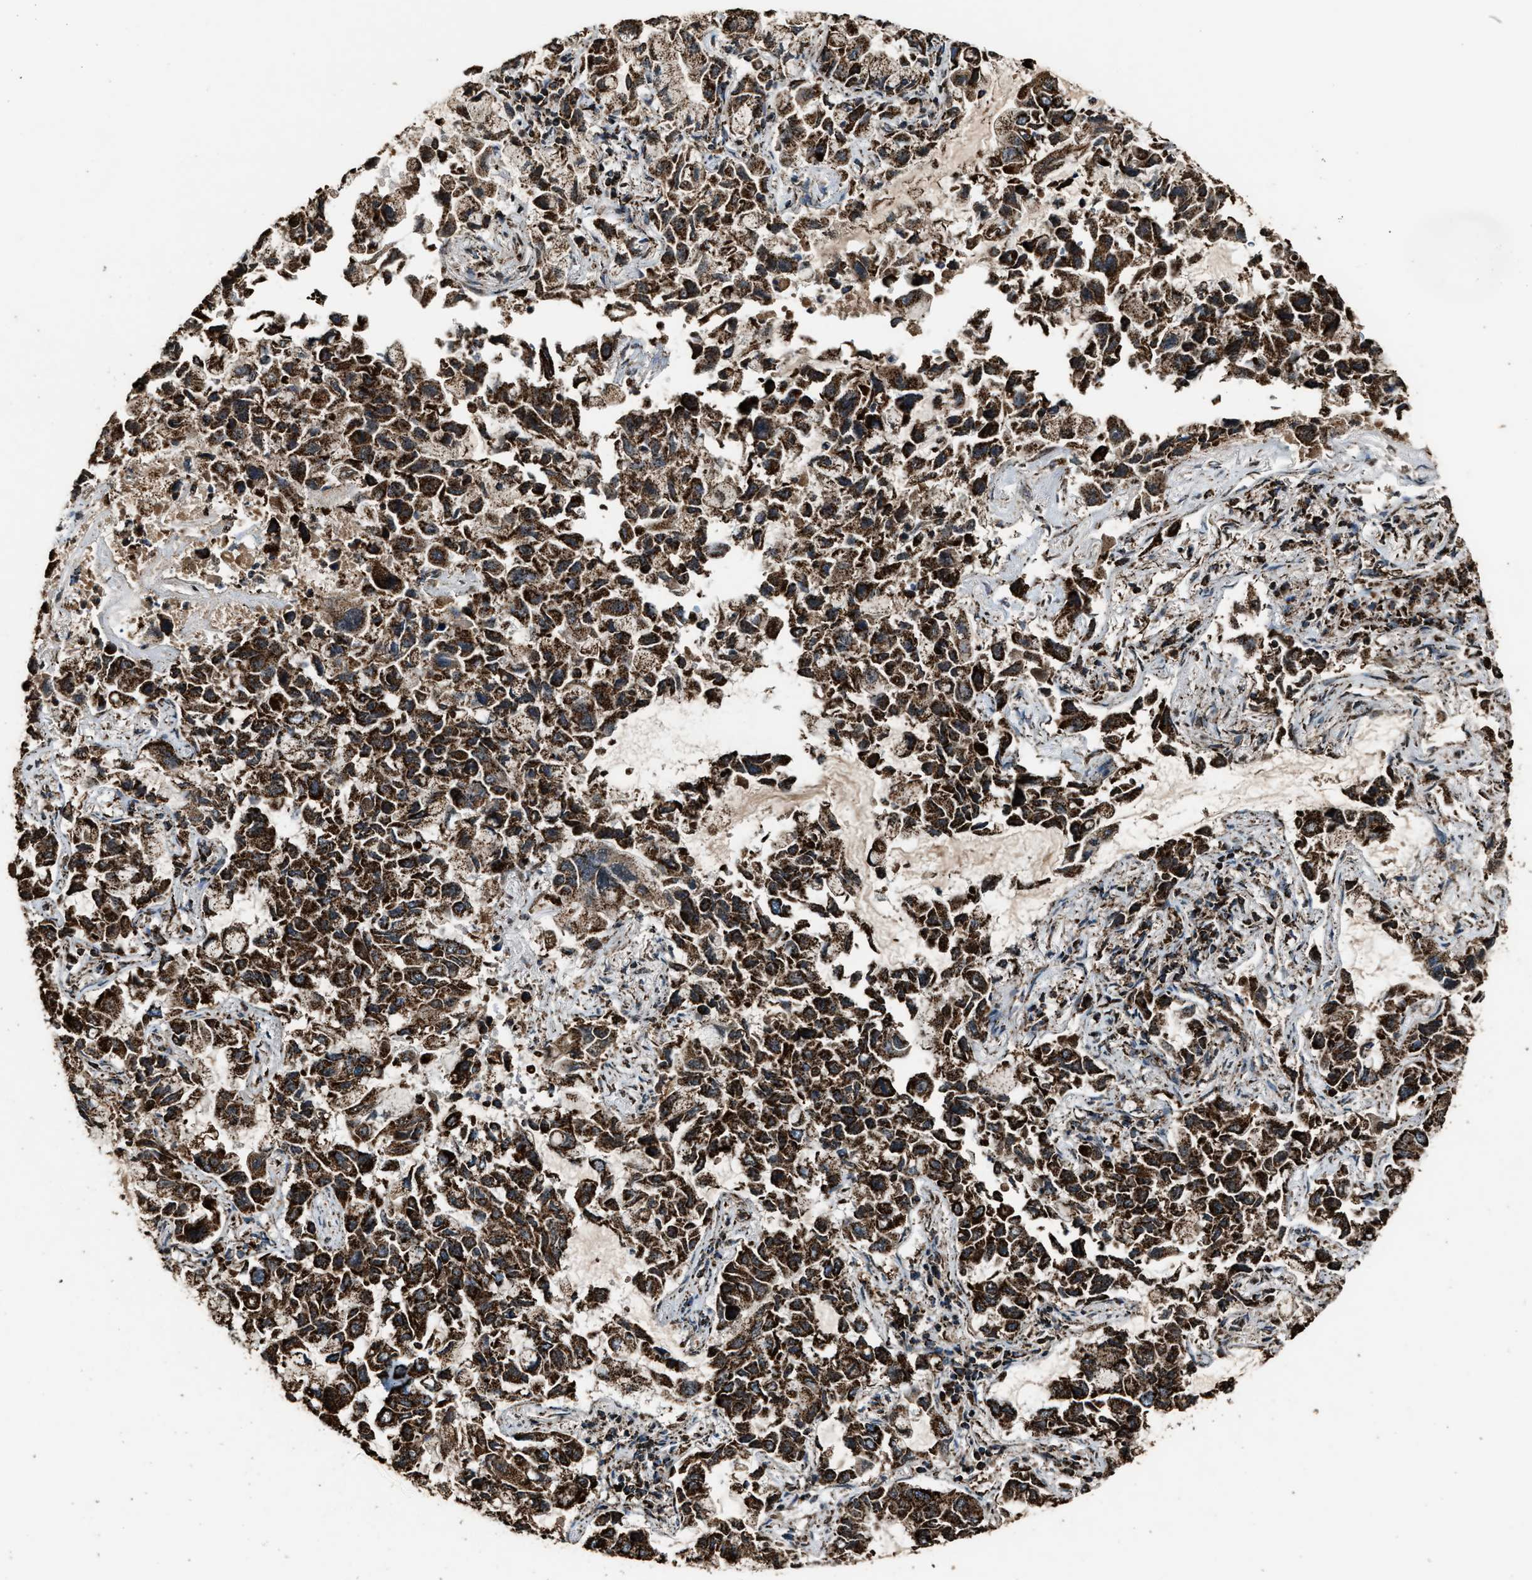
{"staining": {"intensity": "strong", "quantity": ">75%", "location": "cytoplasmic/membranous"}, "tissue": "lung cancer", "cell_type": "Tumor cells", "image_type": "cancer", "snomed": [{"axis": "morphology", "description": "Adenocarcinoma, NOS"}, {"axis": "topography", "description": "Lung"}], "caption": "A micrograph of lung adenocarcinoma stained for a protein shows strong cytoplasmic/membranous brown staining in tumor cells.", "gene": "MDH2", "patient": {"sex": "male", "age": 64}}